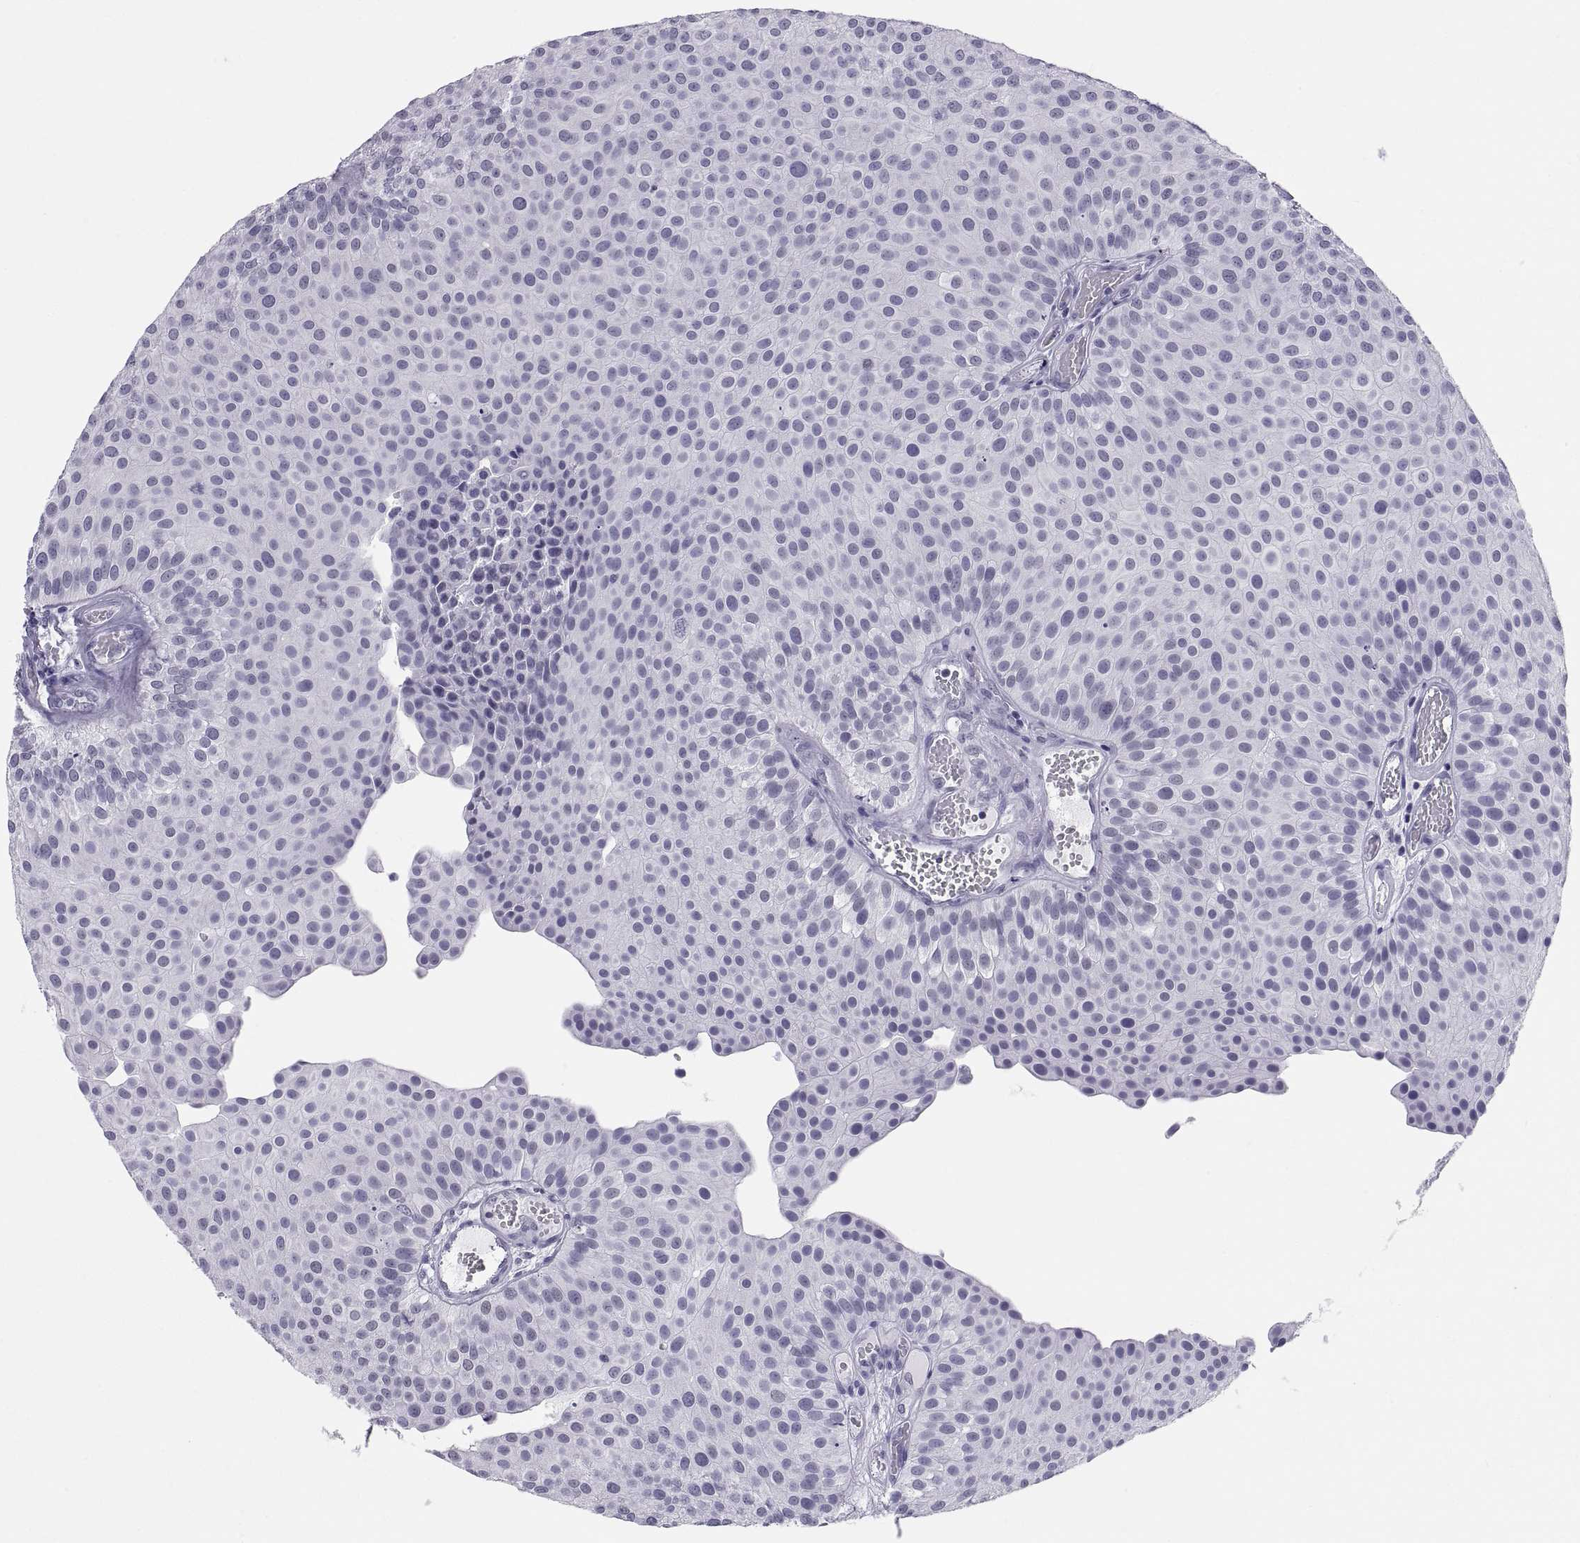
{"staining": {"intensity": "negative", "quantity": "none", "location": "none"}, "tissue": "urothelial cancer", "cell_type": "Tumor cells", "image_type": "cancer", "snomed": [{"axis": "morphology", "description": "Urothelial carcinoma, Low grade"}, {"axis": "topography", "description": "Urinary bladder"}], "caption": "The immunohistochemistry (IHC) photomicrograph has no significant expression in tumor cells of low-grade urothelial carcinoma tissue. (Brightfield microscopy of DAB immunohistochemistry (IHC) at high magnification).", "gene": "NEUROD6", "patient": {"sex": "female", "age": 87}}